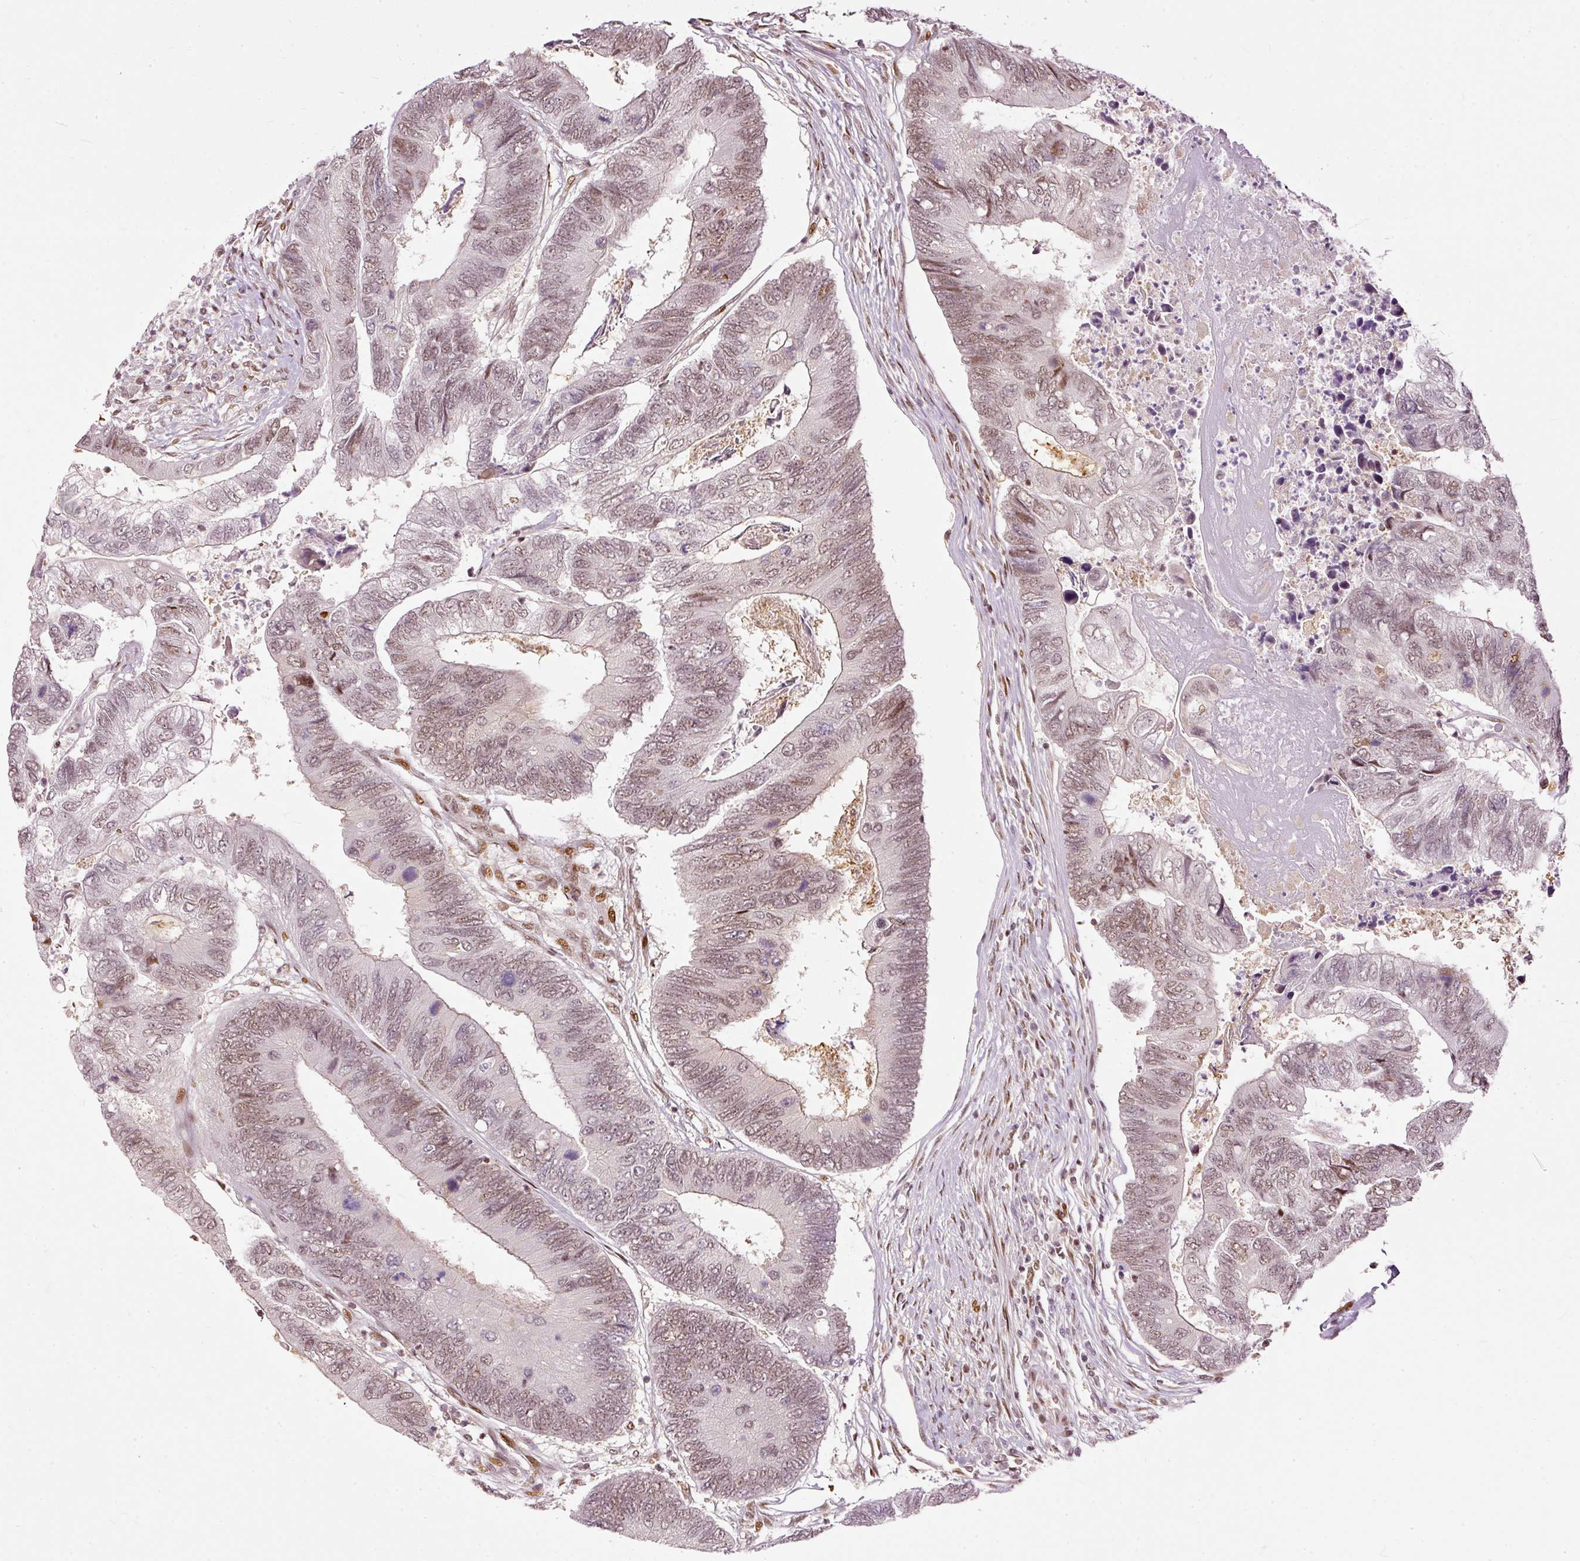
{"staining": {"intensity": "moderate", "quantity": ">75%", "location": "nuclear"}, "tissue": "colorectal cancer", "cell_type": "Tumor cells", "image_type": "cancer", "snomed": [{"axis": "morphology", "description": "Adenocarcinoma, NOS"}, {"axis": "topography", "description": "Colon"}], "caption": "High-power microscopy captured an immunohistochemistry (IHC) photomicrograph of colorectal cancer, revealing moderate nuclear expression in about >75% of tumor cells.", "gene": "ZNF778", "patient": {"sex": "female", "age": 67}}